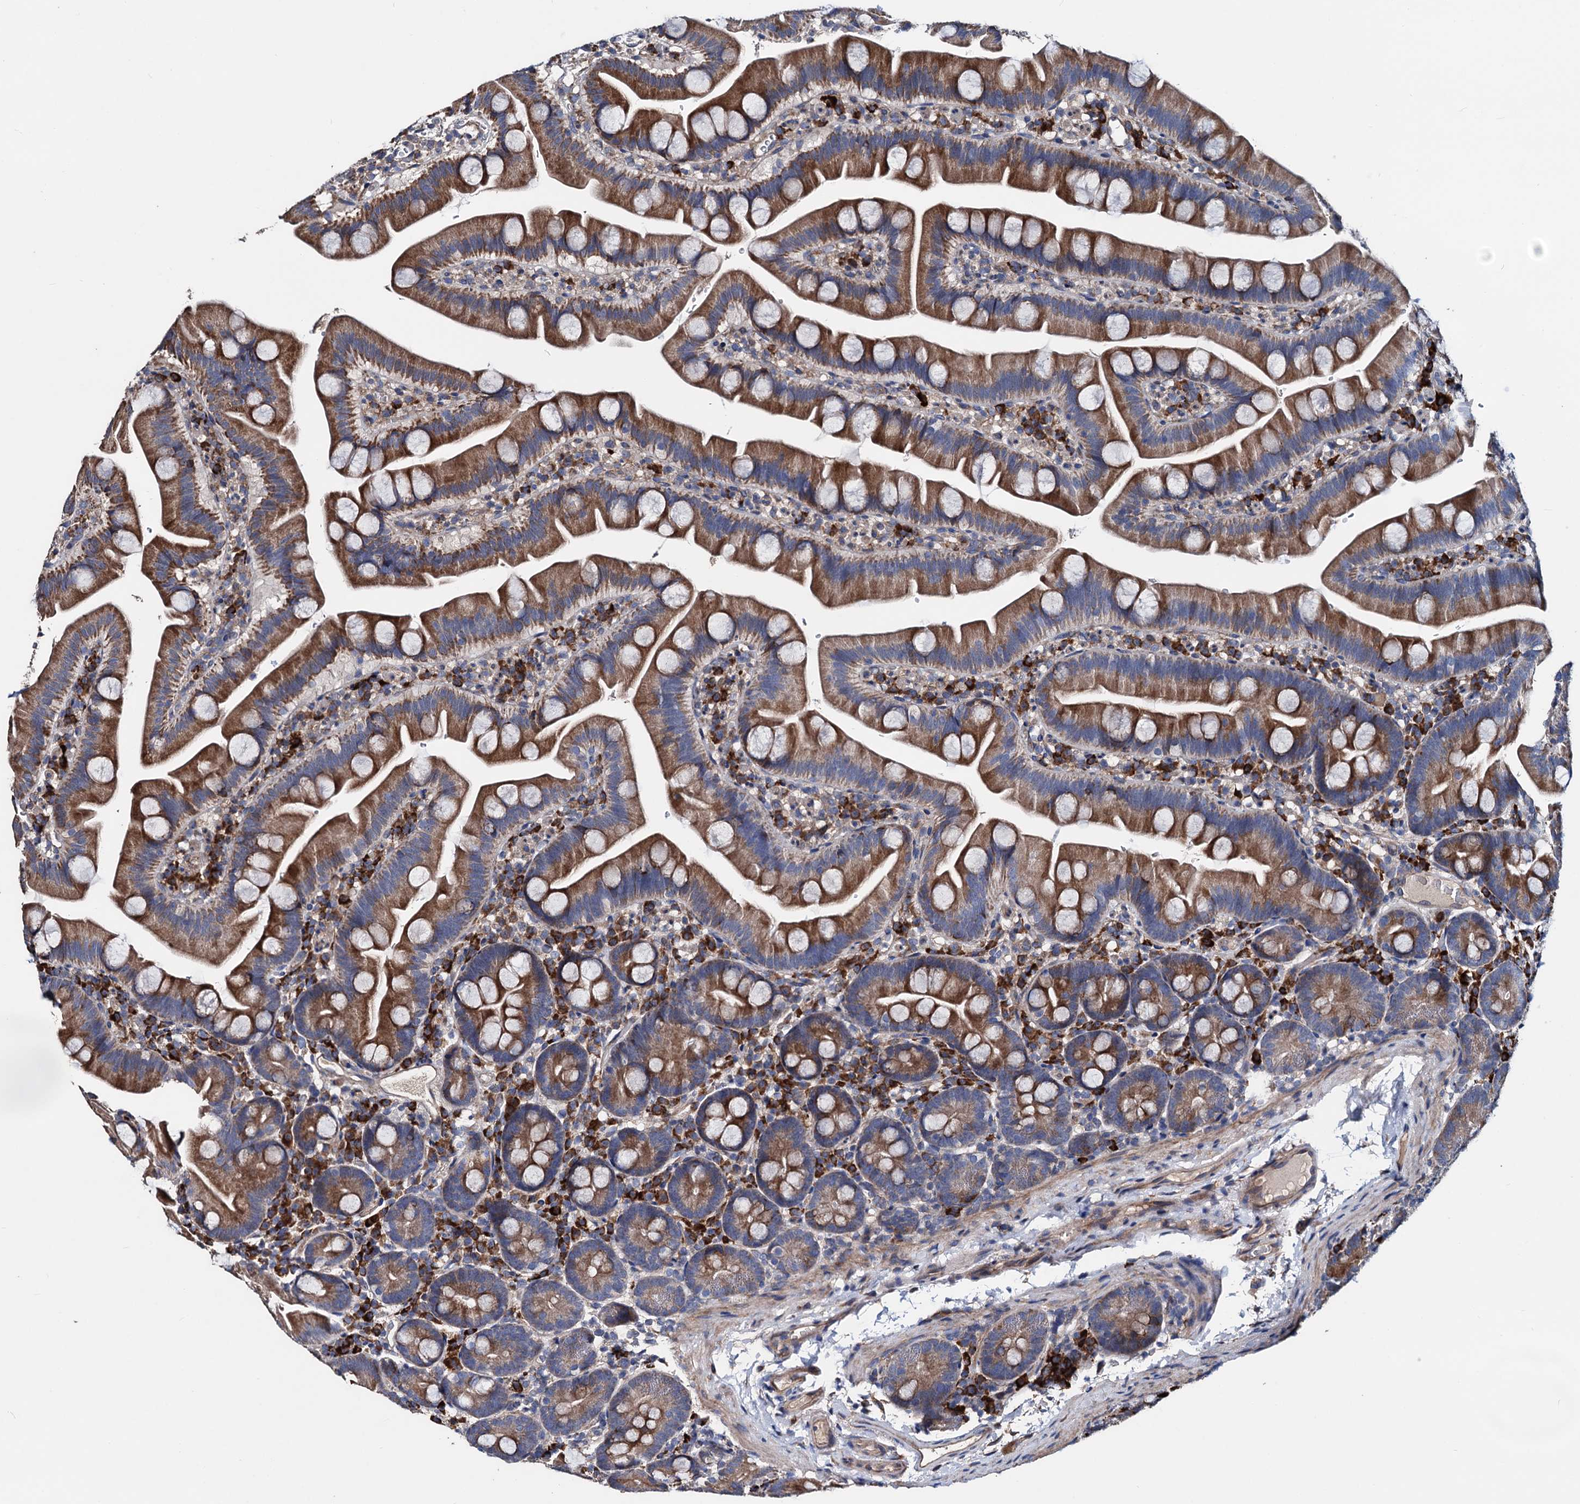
{"staining": {"intensity": "moderate", "quantity": ">75%", "location": "cytoplasmic/membranous"}, "tissue": "small intestine", "cell_type": "Glandular cells", "image_type": "normal", "snomed": [{"axis": "morphology", "description": "Normal tissue, NOS"}, {"axis": "topography", "description": "Small intestine"}], "caption": "A brown stain shows moderate cytoplasmic/membranous staining of a protein in glandular cells of normal small intestine. Immunohistochemistry stains the protein of interest in brown and the nuclei are stained blue.", "gene": "AKAP11", "patient": {"sex": "female", "age": 68}}